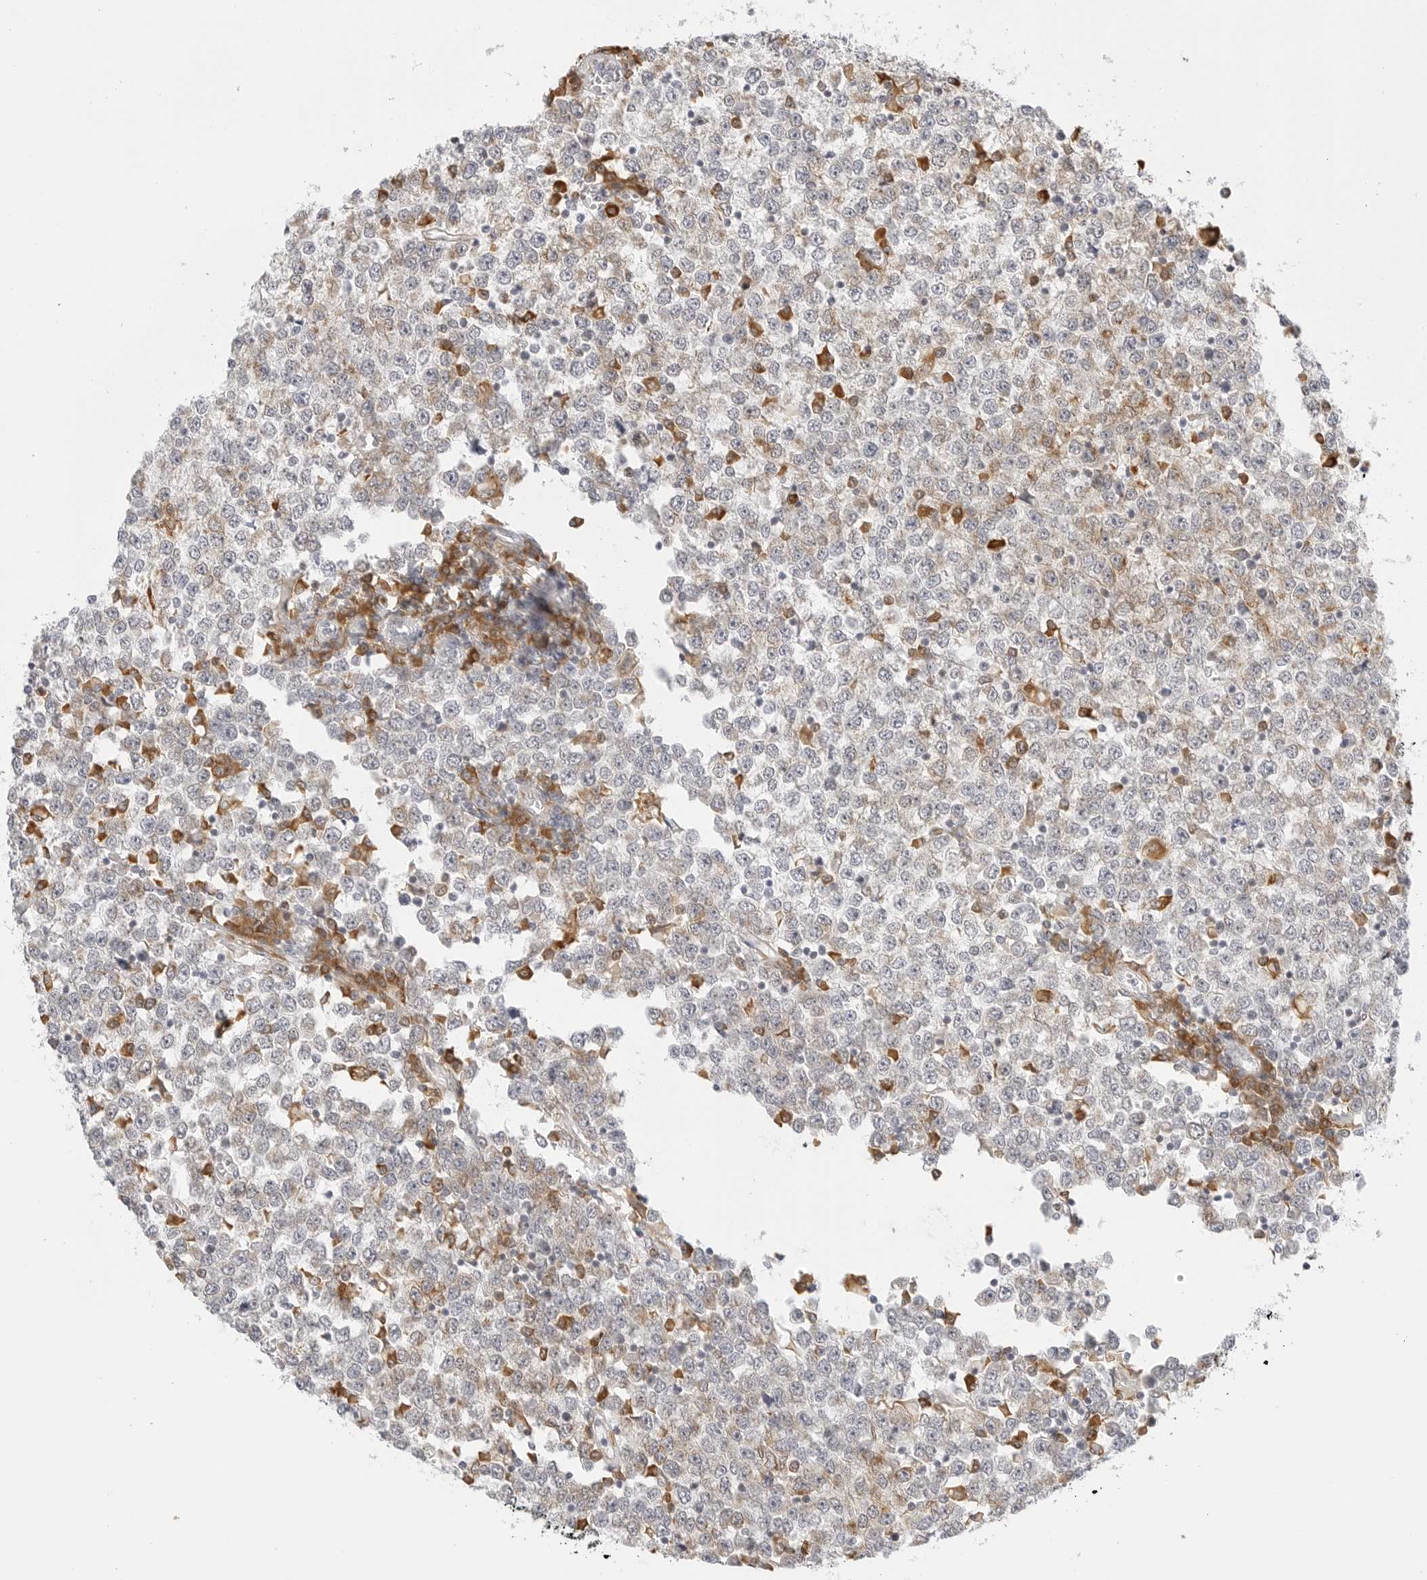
{"staining": {"intensity": "weak", "quantity": "<25%", "location": "cytoplasmic/membranous"}, "tissue": "testis cancer", "cell_type": "Tumor cells", "image_type": "cancer", "snomed": [{"axis": "morphology", "description": "Seminoma, NOS"}, {"axis": "topography", "description": "Testis"}], "caption": "Photomicrograph shows no protein positivity in tumor cells of testis seminoma tissue.", "gene": "THEM4", "patient": {"sex": "male", "age": 65}}